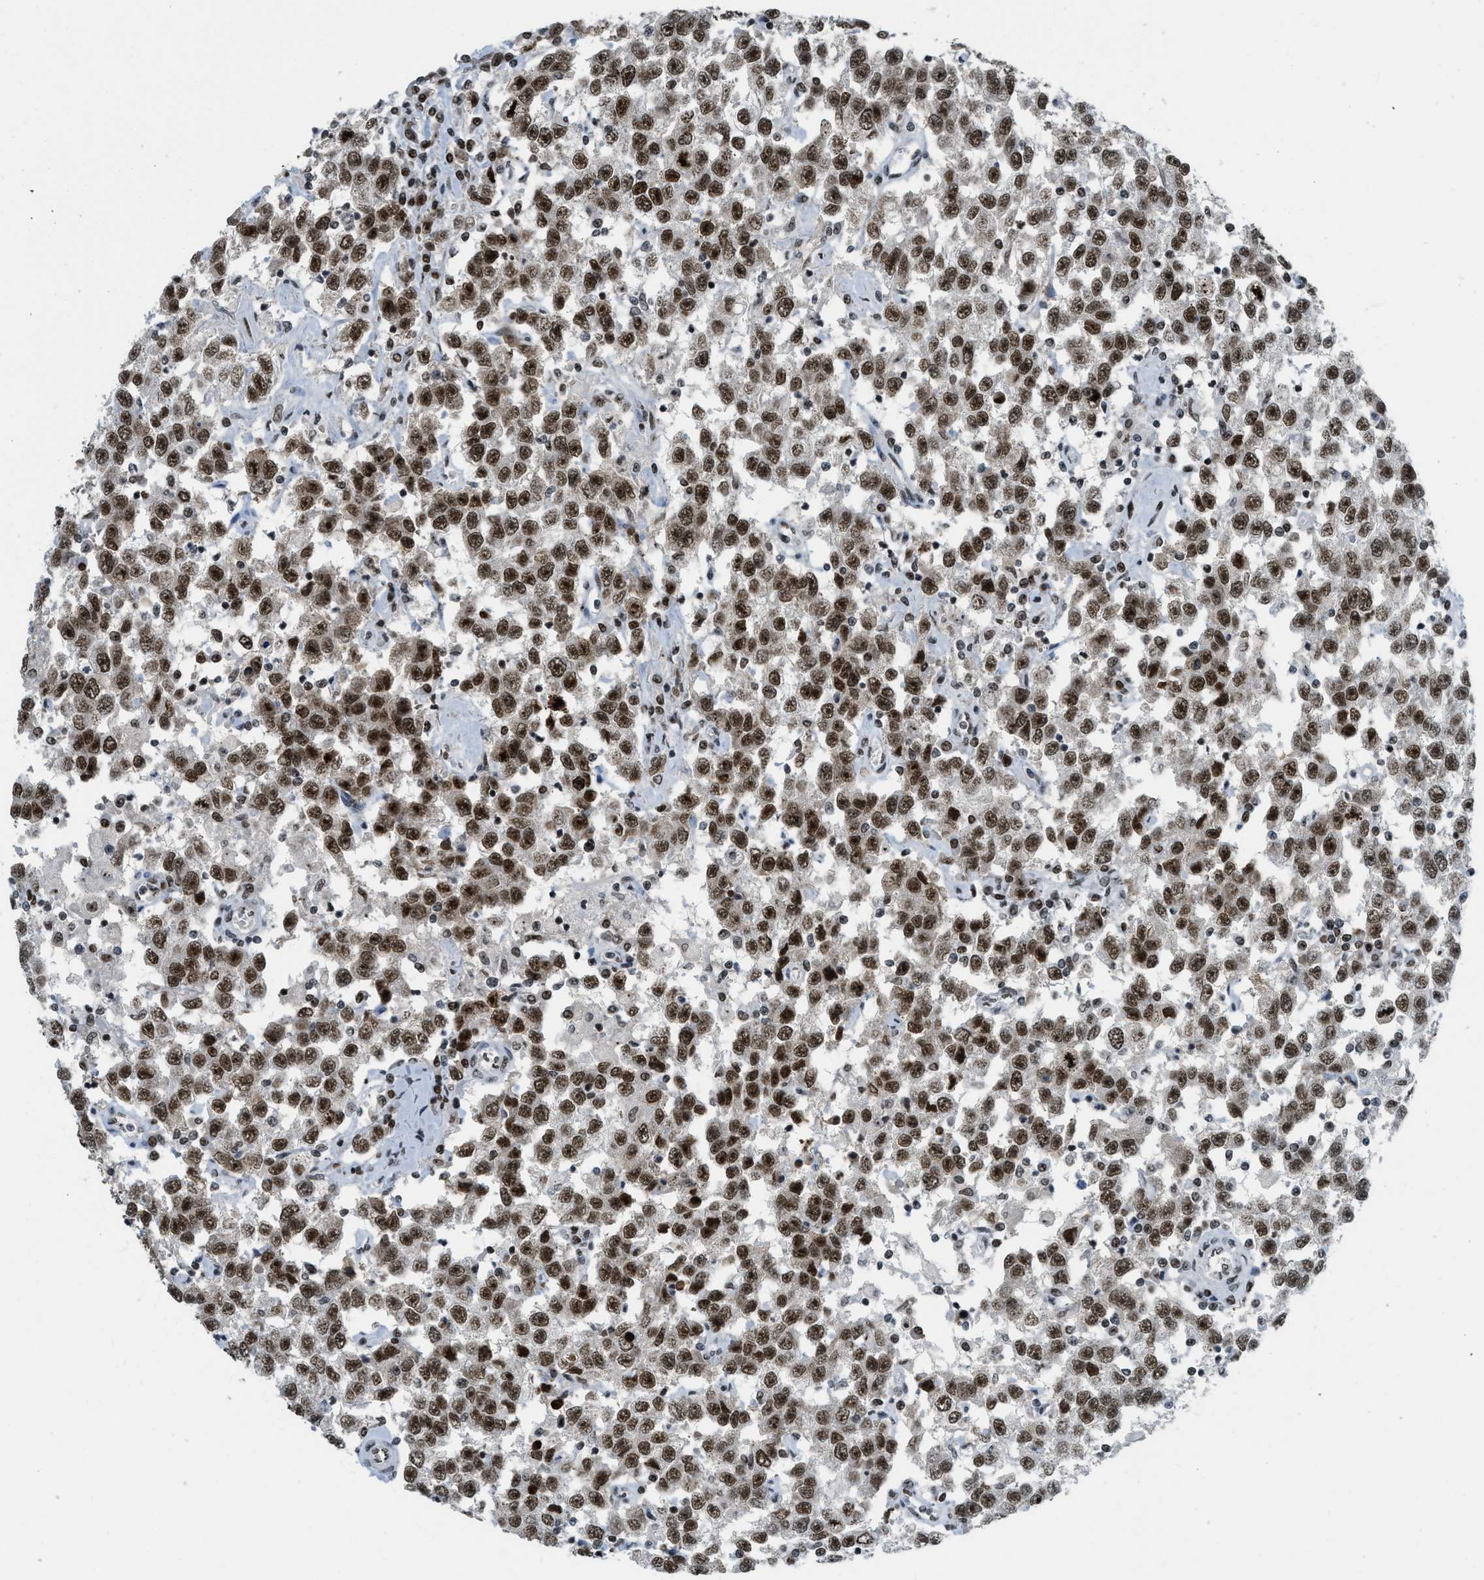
{"staining": {"intensity": "strong", "quantity": ">75%", "location": "nuclear"}, "tissue": "testis cancer", "cell_type": "Tumor cells", "image_type": "cancer", "snomed": [{"axis": "morphology", "description": "Seminoma, NOS"}, {"axis": "topography", "description": "Testis"}], "caption": "Testis cancer stained for a protein demonstrates strong nuclear positivity in tumor cells. Nuclei are stained in blue.", "gene": "URB1", "patient": {"sex": "male", "age": 41}}